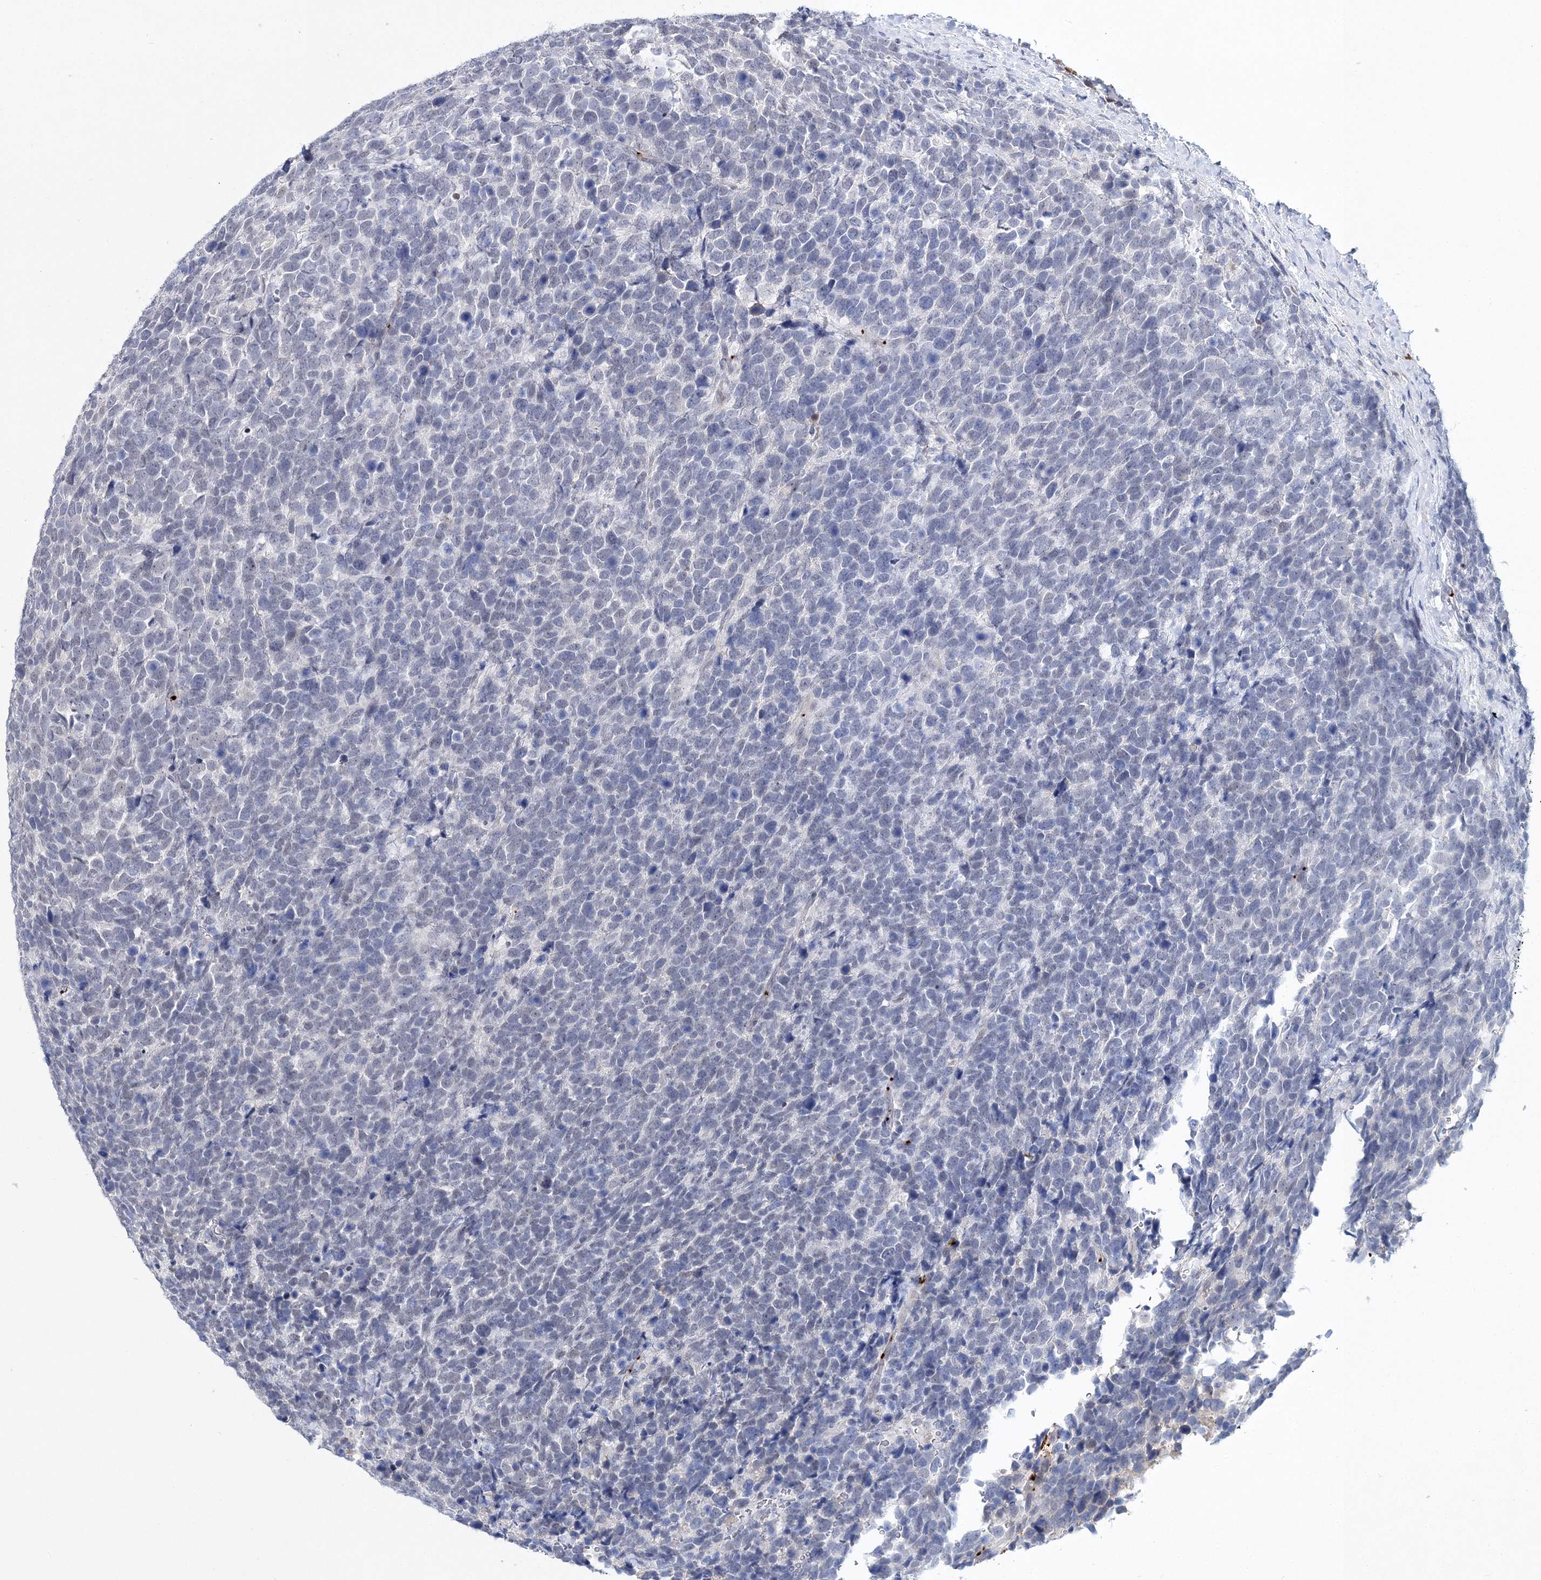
{"staining": {"intensity": "negative", "quantity": "none", "location": "none"}, "tissue": "urothelial cancer", "cell_type": "Tumor cells", "image_type": "cancer", "snomed": [{"axis": "morphology", "description": "Urothelial carcinoma, High grade"}, {"axis": "topography", "description": "Urinary bladder"}], "caption": "This is an IHC micrograph of human high-grade urothelial carcinoma. There is no expression in tumor cells.", "gene": "MYOZ2", "patient": {"sex": "female", "age": 82}}